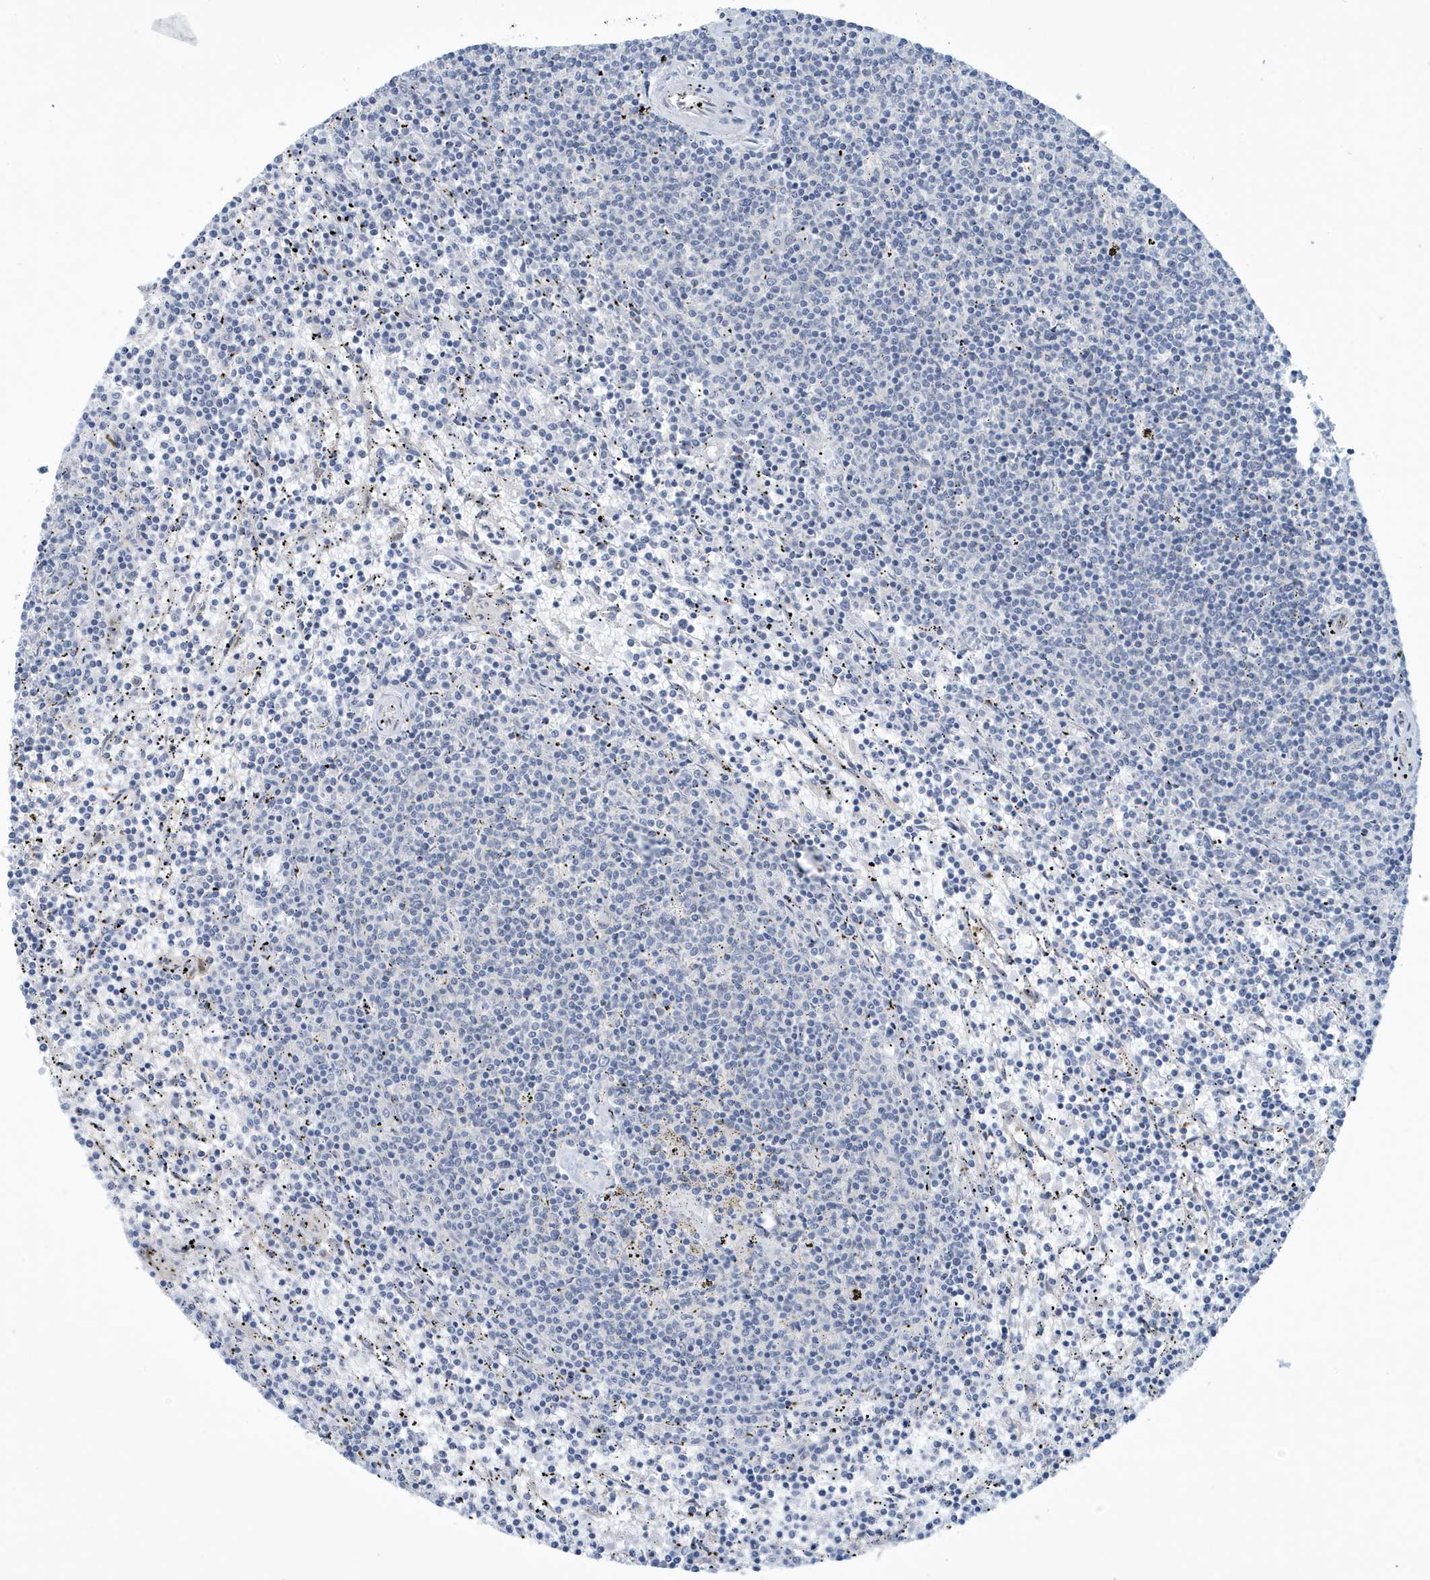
{"staining": {"intensity": "negative", "quantity": "none", "location": "none"}, "tissue": "lymphoma", "cell_type": "Tumor cells", "image_type": "cancer", "snomed": [{"axis": "morphology", "description": "Malignant lymphoma, non-Hodgkin's type, Low grade"}, {"axis": "topography", "description": "Spleen"}], "caption": "IHC of lymphoma demonstrates no expression in tumor cells.", "gene": "VTA1", "patient": {"sex": "female", "age": 50}}